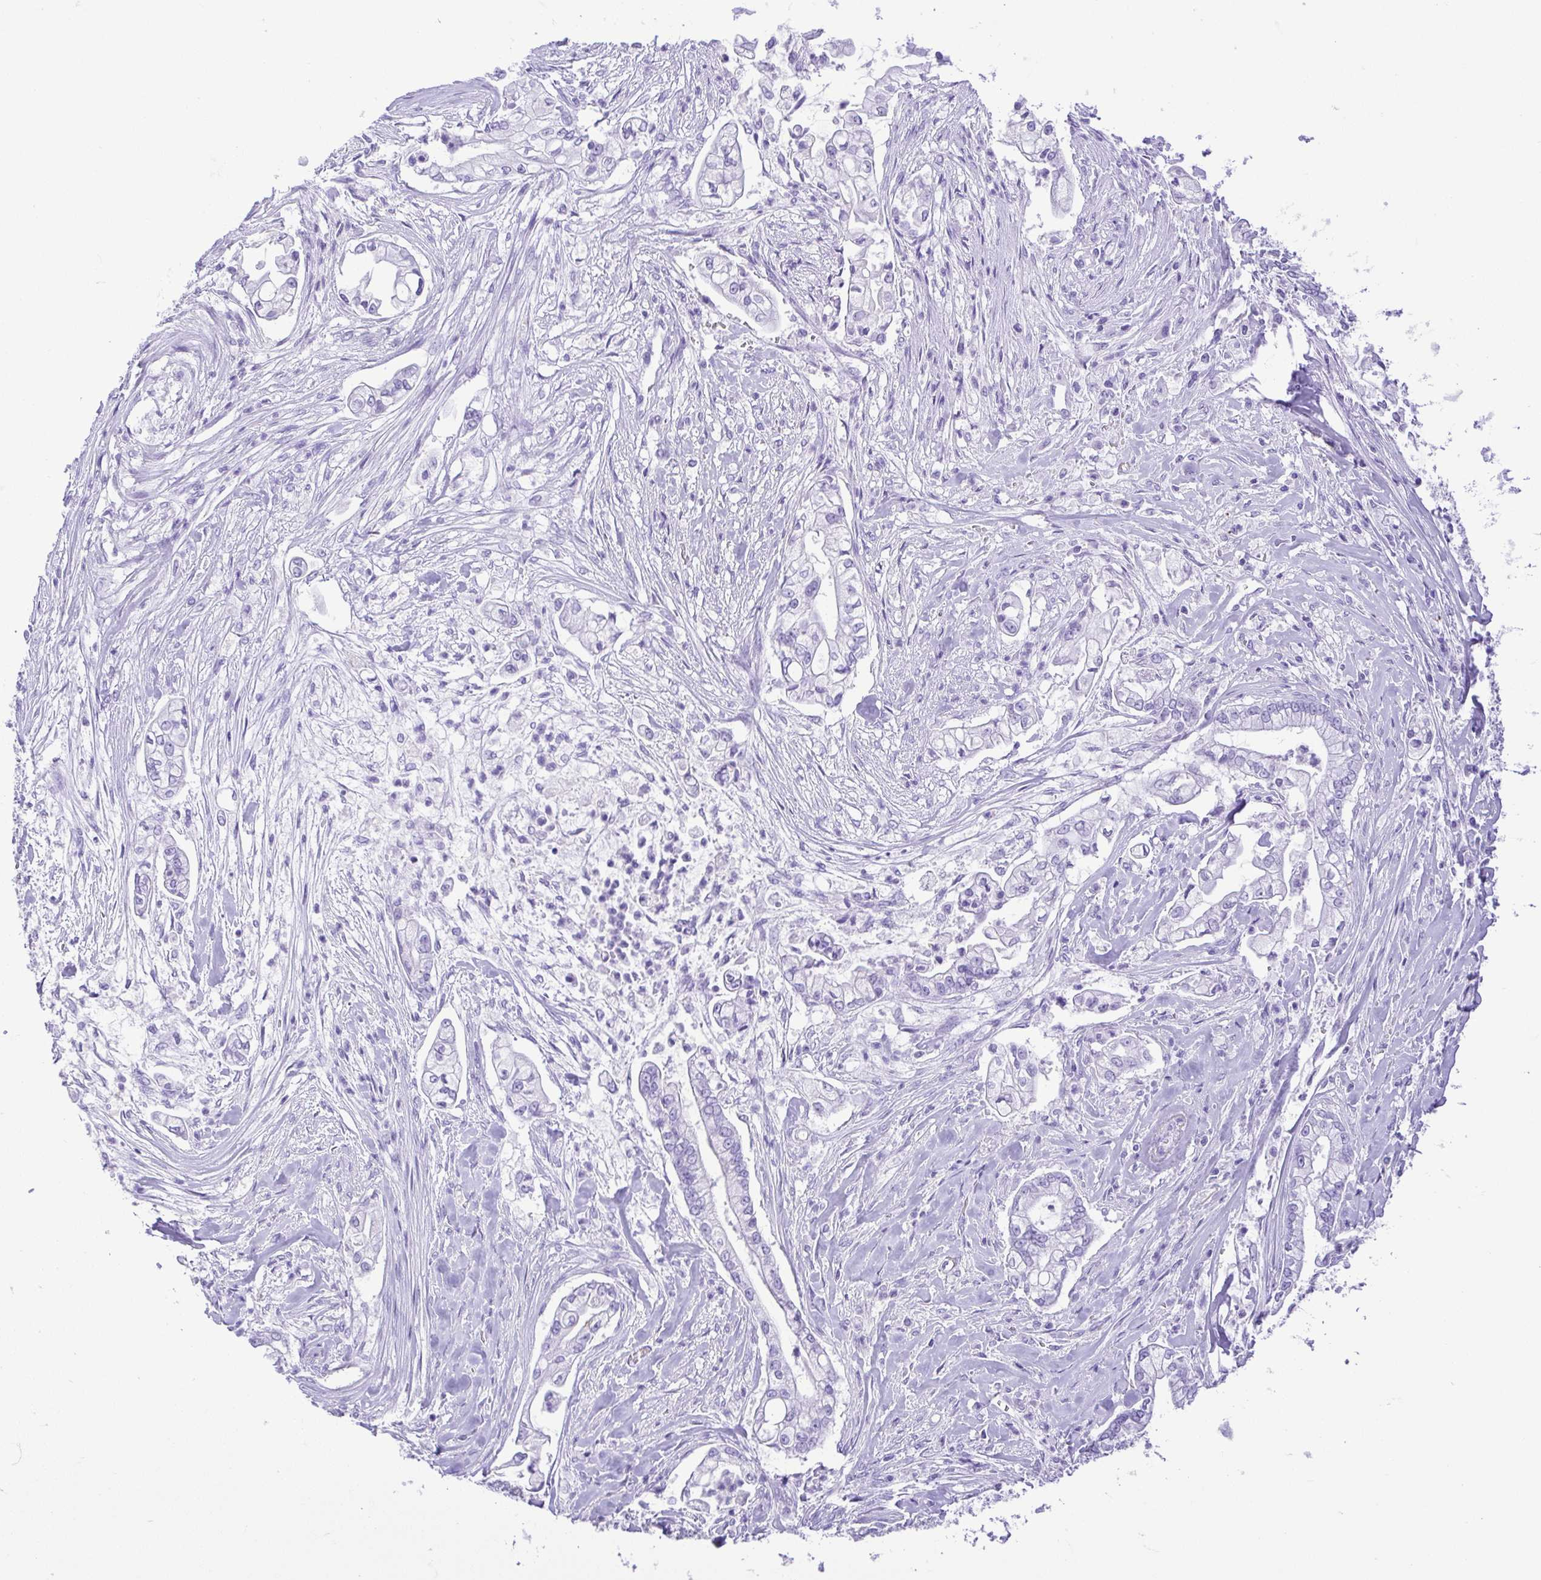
{"staining": {"intensity": "negative", "quantity": "none", "location": "none"}, "tissue": "pancreatic cancer", "cell_type": "Tumor cells", "image_type": "cancer", "snomed": [{"axis": "morphology", "description": "Adenocarcinoma, NOS"}, {"axis": "topography", "description": "Pancreas"}], "caption": "This is an immunohistochemistry photomicrograph of adenocarcinoma (pancreatic). There is no staining in tumor cells.", "gene": "CDSN", "patient": {"sex": "female", "age": 69}}